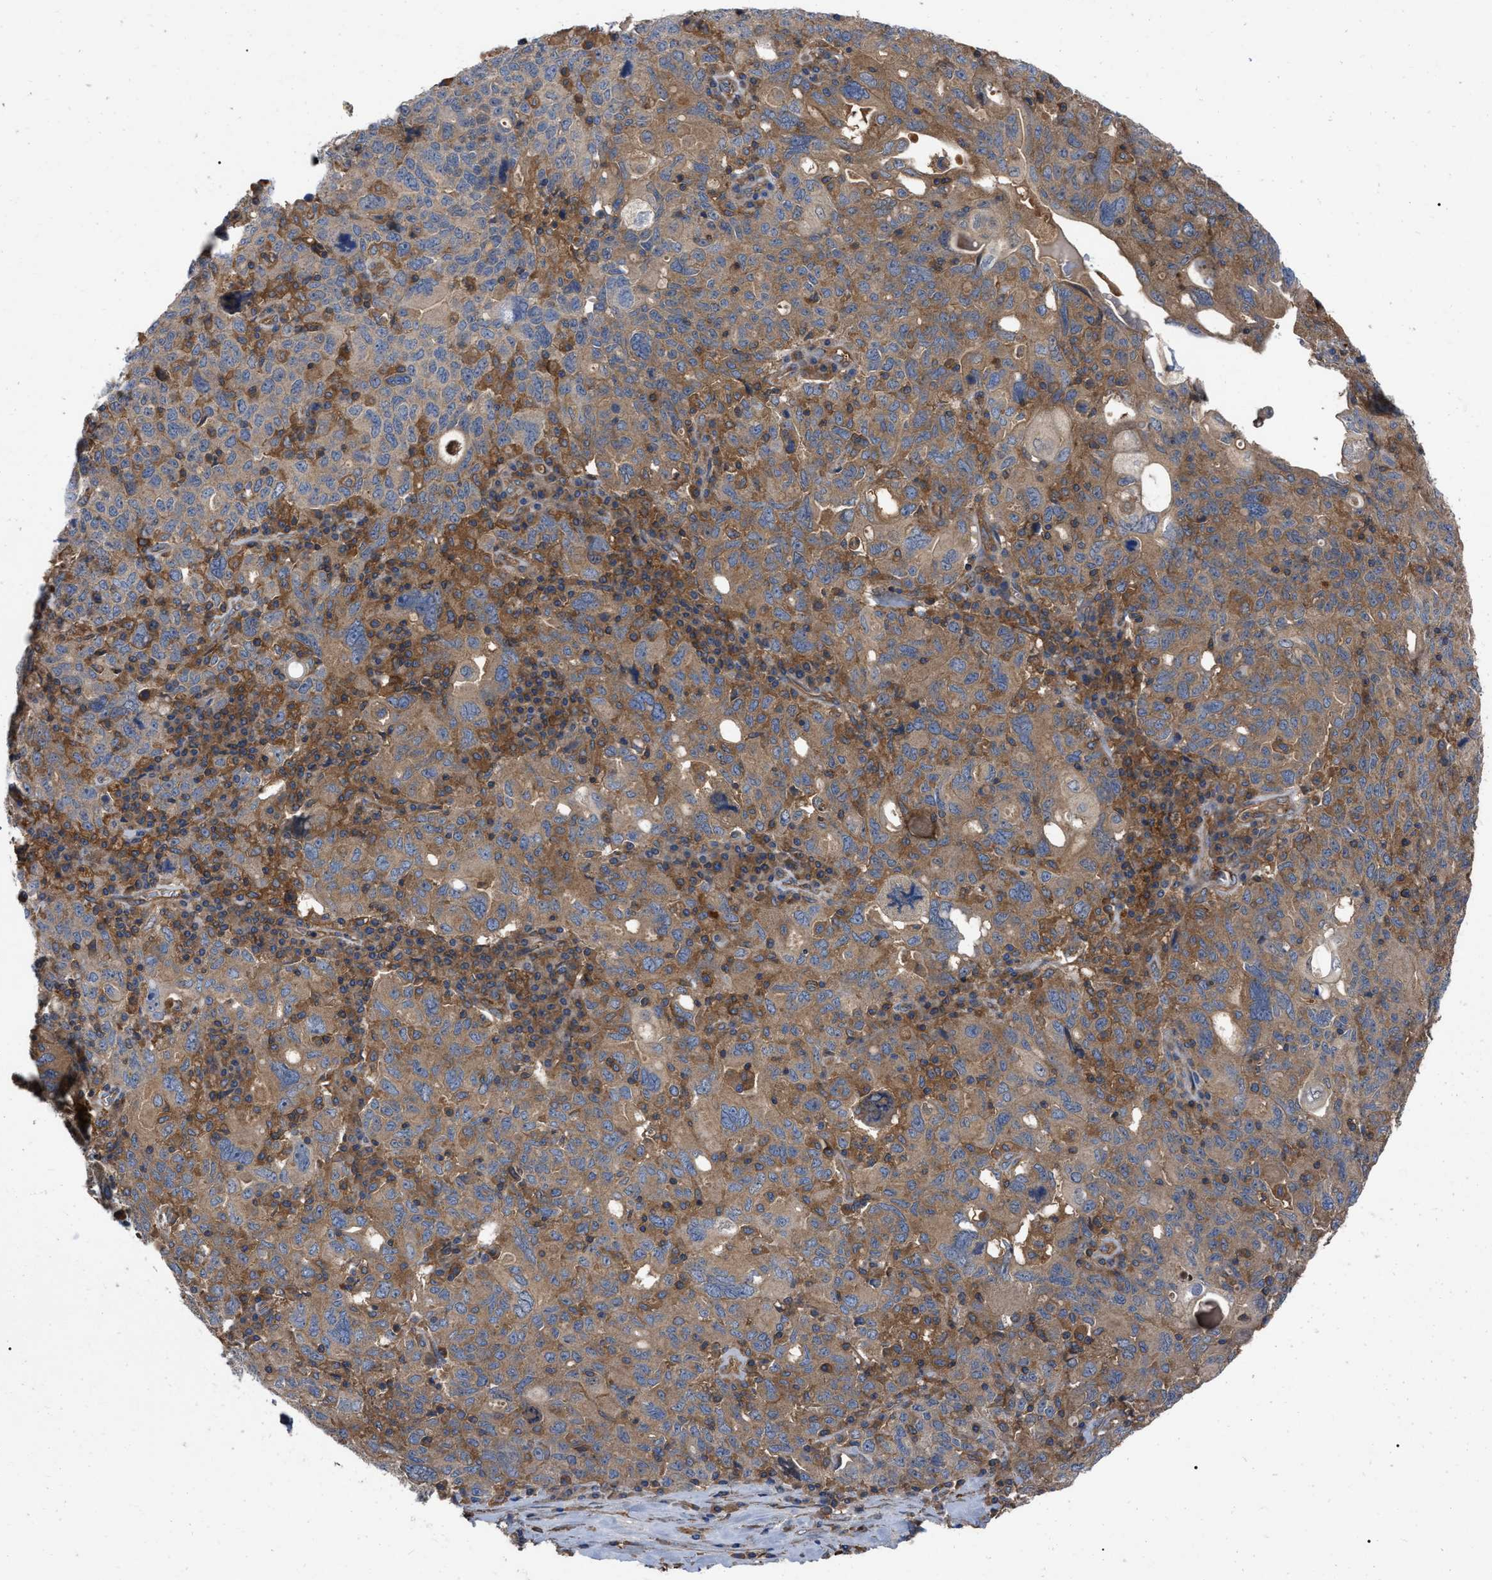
{"staining": {"intensity": "moderate", "quantity": ">75%", "location": "cytoplasmic/membranous"}, "tissue": "ovarian cancer", "cell_type": "Tumor cells", "image_type": "cancer", "snomed": [{"axis": "morphology", "description": "Carcinoma, endometroid"}, {"axis": "topography", "description": "Ovary"}], "caption": "Endometroid carcinoma (ovarian) was stained to show a protein in brown. There is medium levels of moderate cytoplasmic/membranous positivity in approximately >75% of tumor cells.", "gene": "RABEP1", "patient": {"sex": "female", "age": 62}}